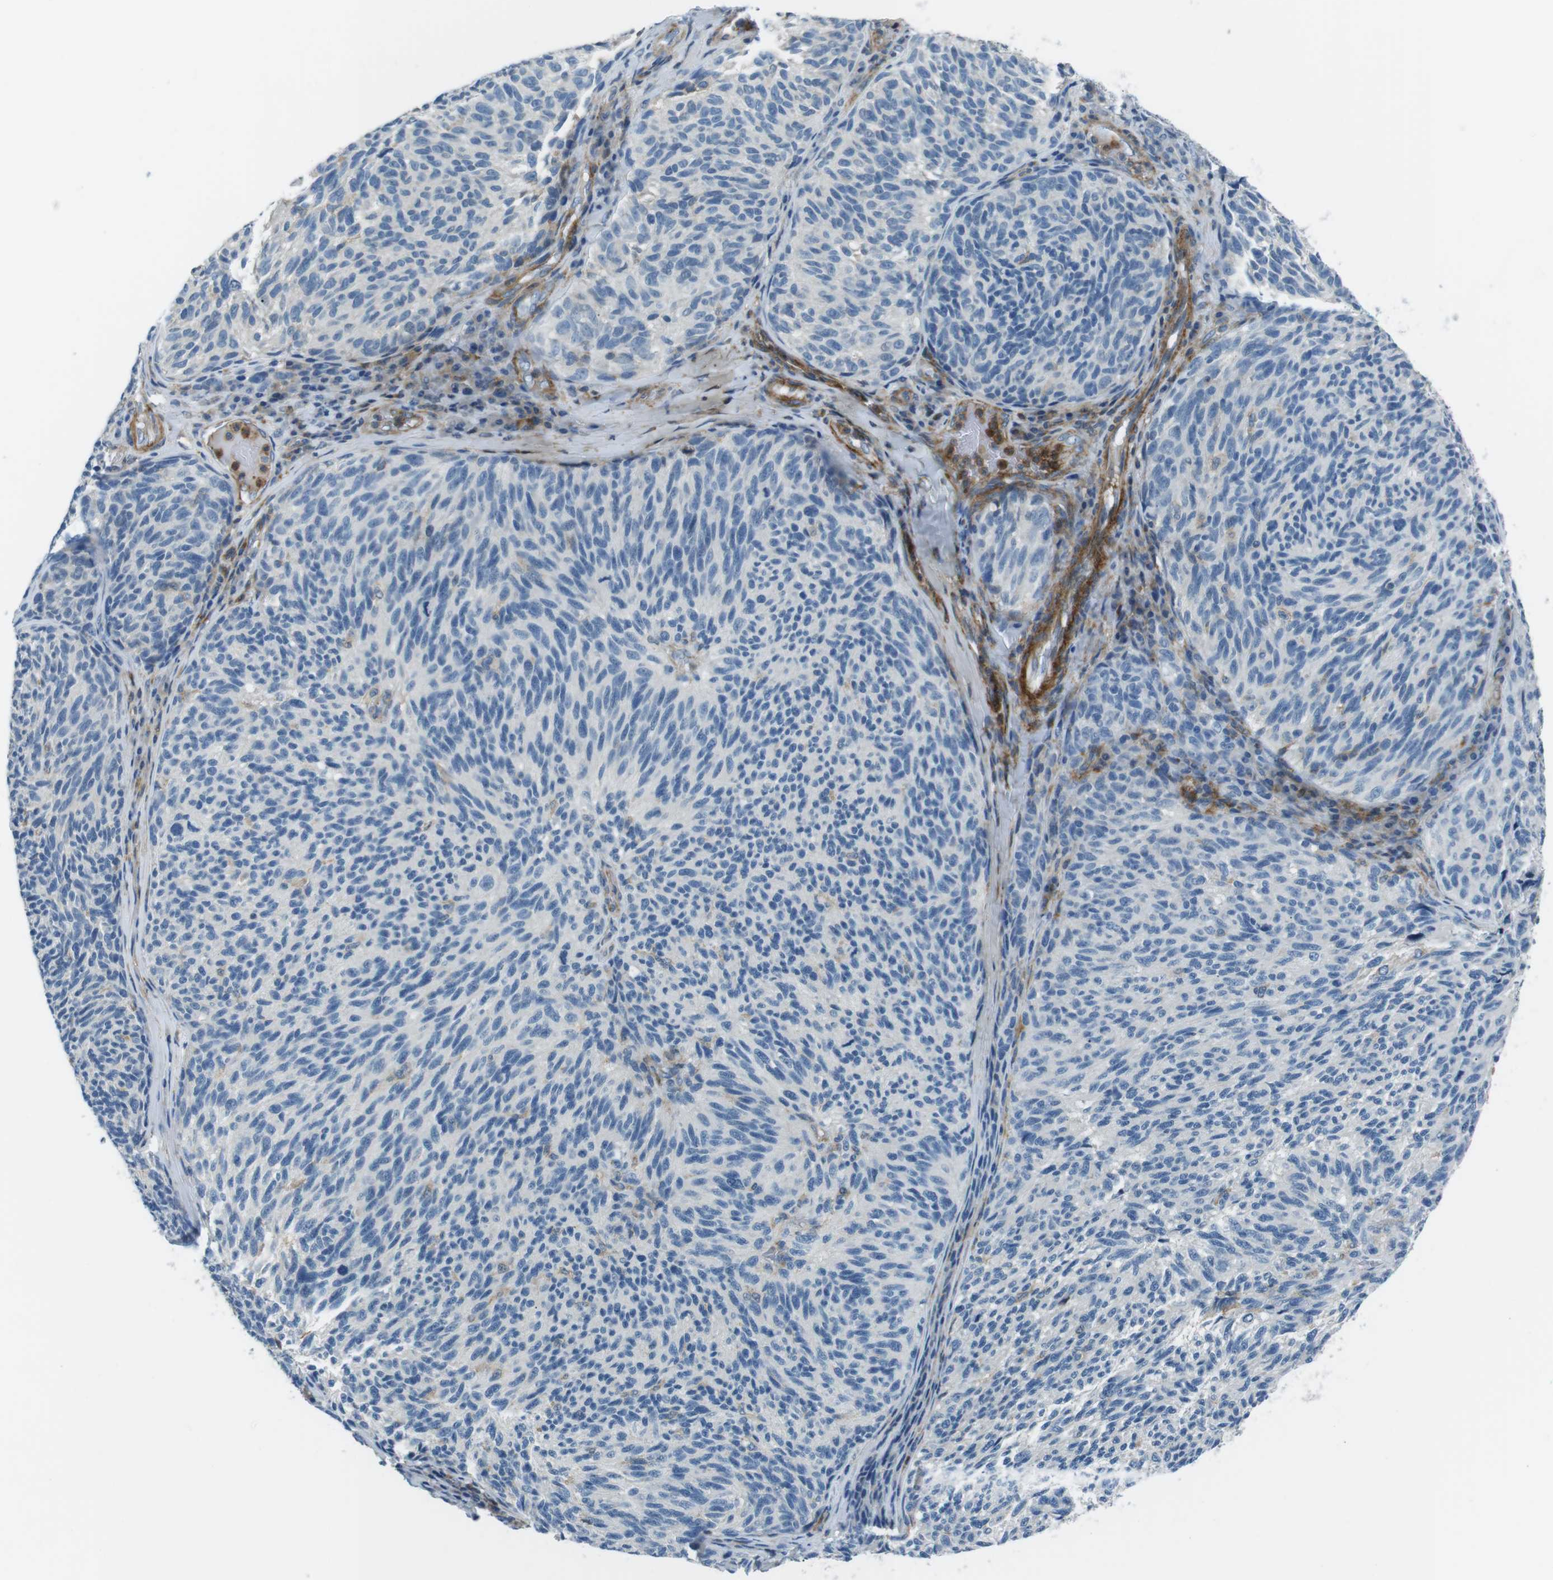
{"staining": {"intensity": "negative", "quantity": "none", "location": "none"}, "tissue": "melanoma", "cell_type": "Tumor cells", "image_type": "cancer", "snomed": [{"axis": "morphology", "description": "Malignant melanoma, NOS"}, {"axis": "topography", "description": "Skin"}], "caption": "Human melanoma stained for a protein using immunohistochemistry shows no positivity in tumor cells.", "gene": "ARVCF", "patient": {"sex": "female", "age": 73}}